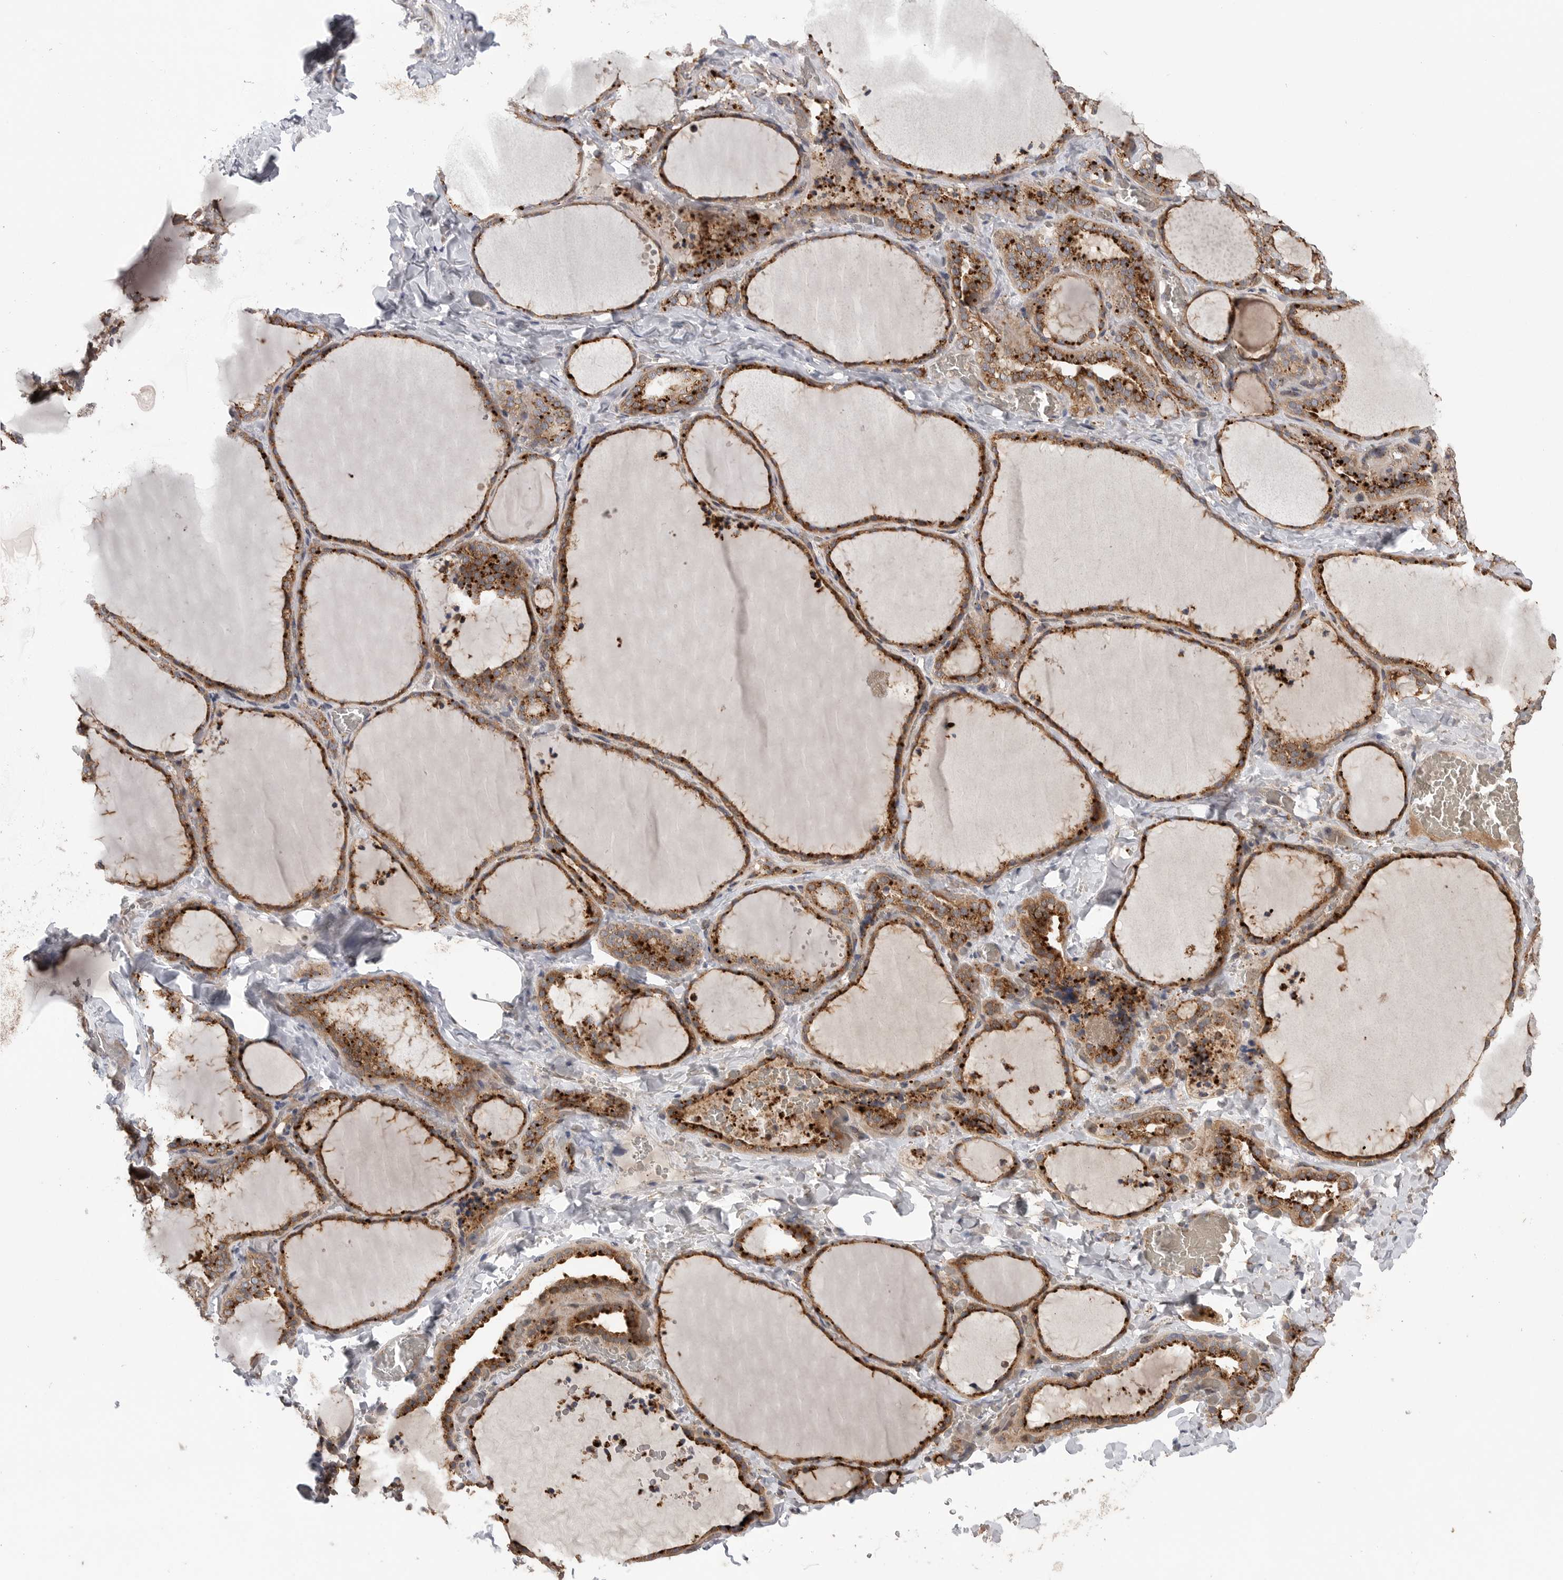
{"staining": {"intensity": "strong", "quantity": ">75%", "location": "cytoplasmic/membranous"}, "tissue": "thyroid gland", "cell_type": "Glandular cells", "image_type": "normal", "snomed": [{"axis": "morphology", "description": "Normal tissue, NOS"}, {"axis": "topography", "description": "Thyroid gland"}], "caption": "Unremarkable thyroid gland exhibits strong cytoplasmic/membranous positivity in about >75% of glandular cells, visualized by immunohistochemistry. (Brightfield microscopy of DAB IHC at high magnification).", "gene": "GALNS", "patient": {"sex": "female", "age": 22}}